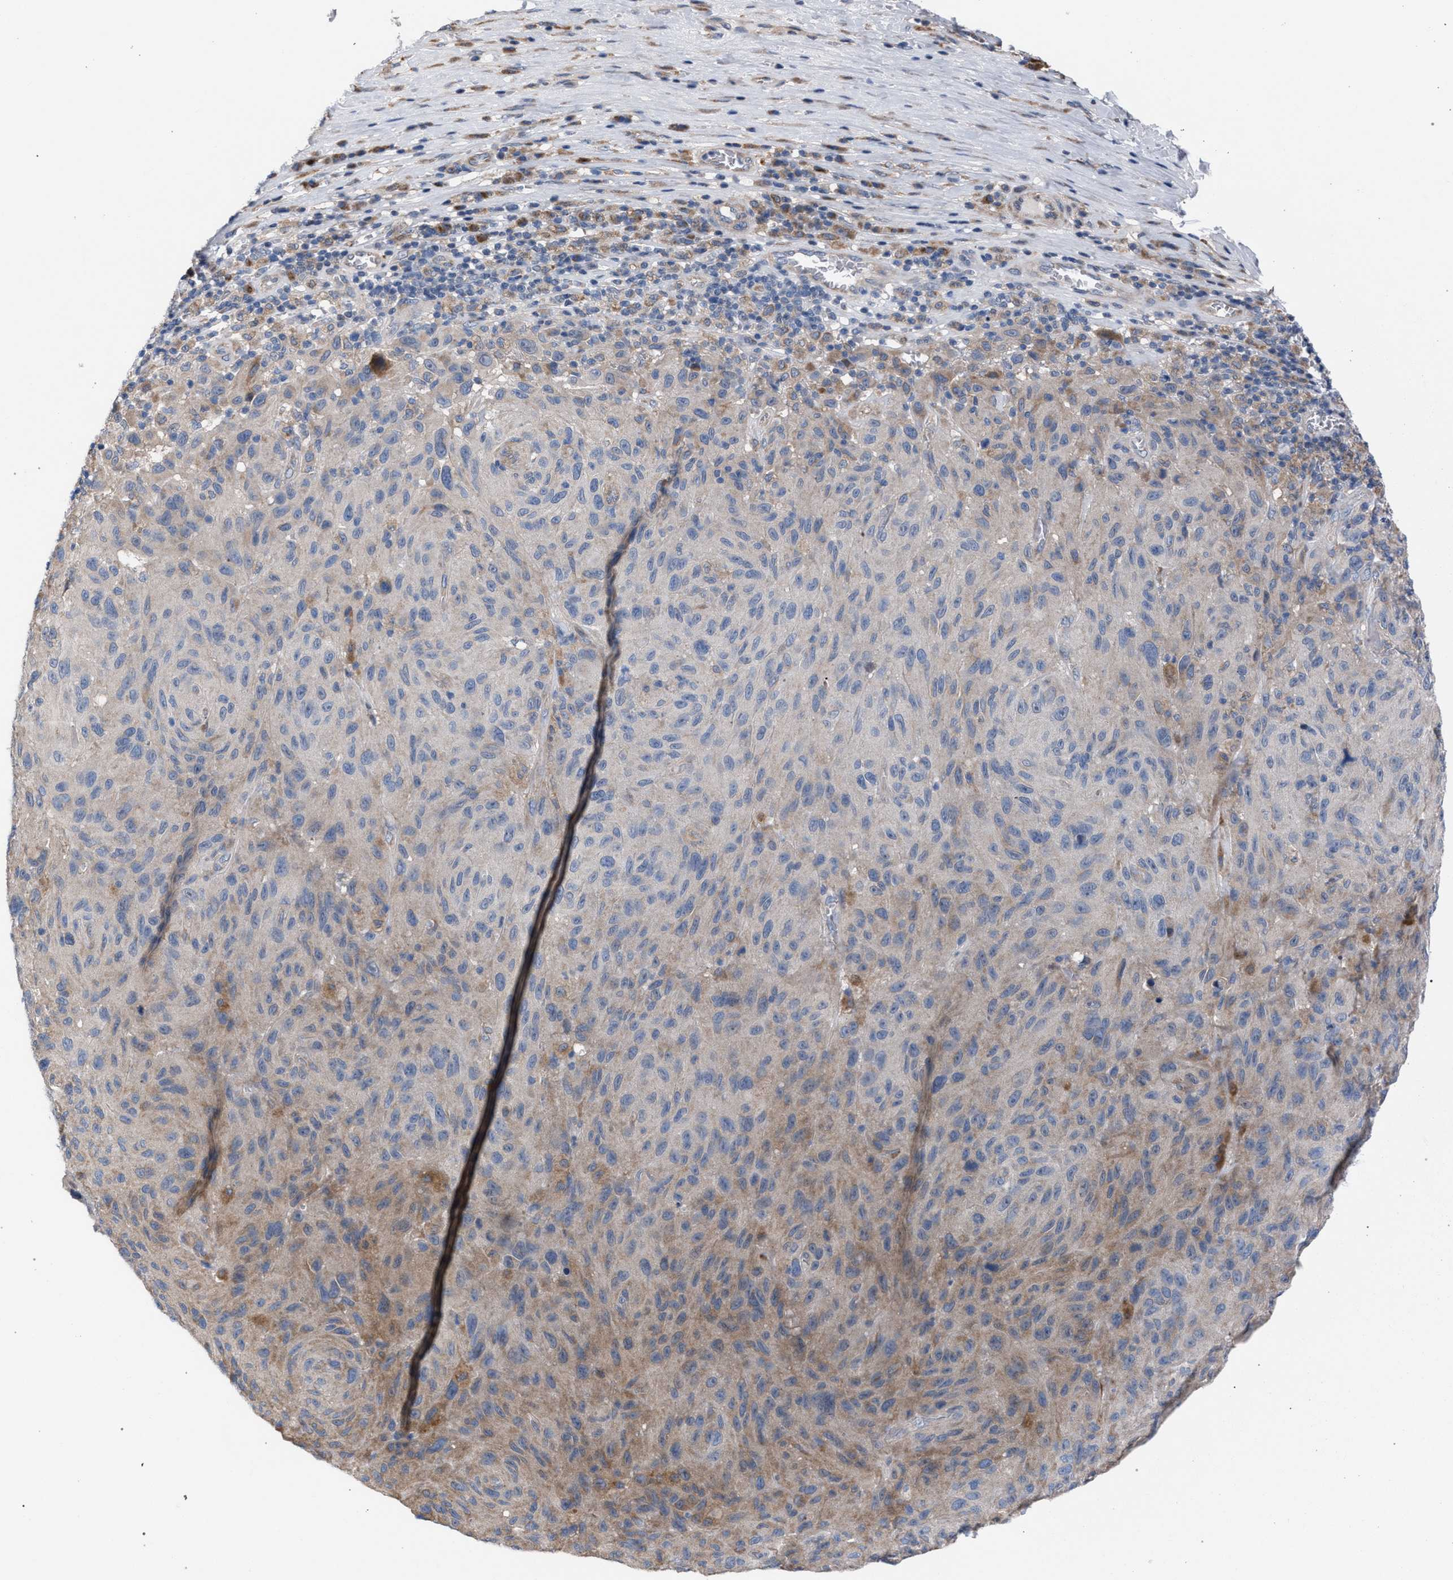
{"staining": {"intensity": "weak", "quantity": "25%-75%", "location": "cytoplasmic/membranous"}, "tissue": "melanoma", "cell_type": "Tumor cells", "image_type": "cancer", "snomed": [{"axis": "morphology", "description": "Malignant melanoma, NOS"}, {"axis": "topography", "description": "Skin"}], "caption": "This image shows immunohistochemistry (IHC) staining of human melanoma, with low weak cytoplasmic/membranous expression in approximately 25%-75% of tumor cells.", "gene": "RNF135", "patient": {"sex": "male", "age": 66}}